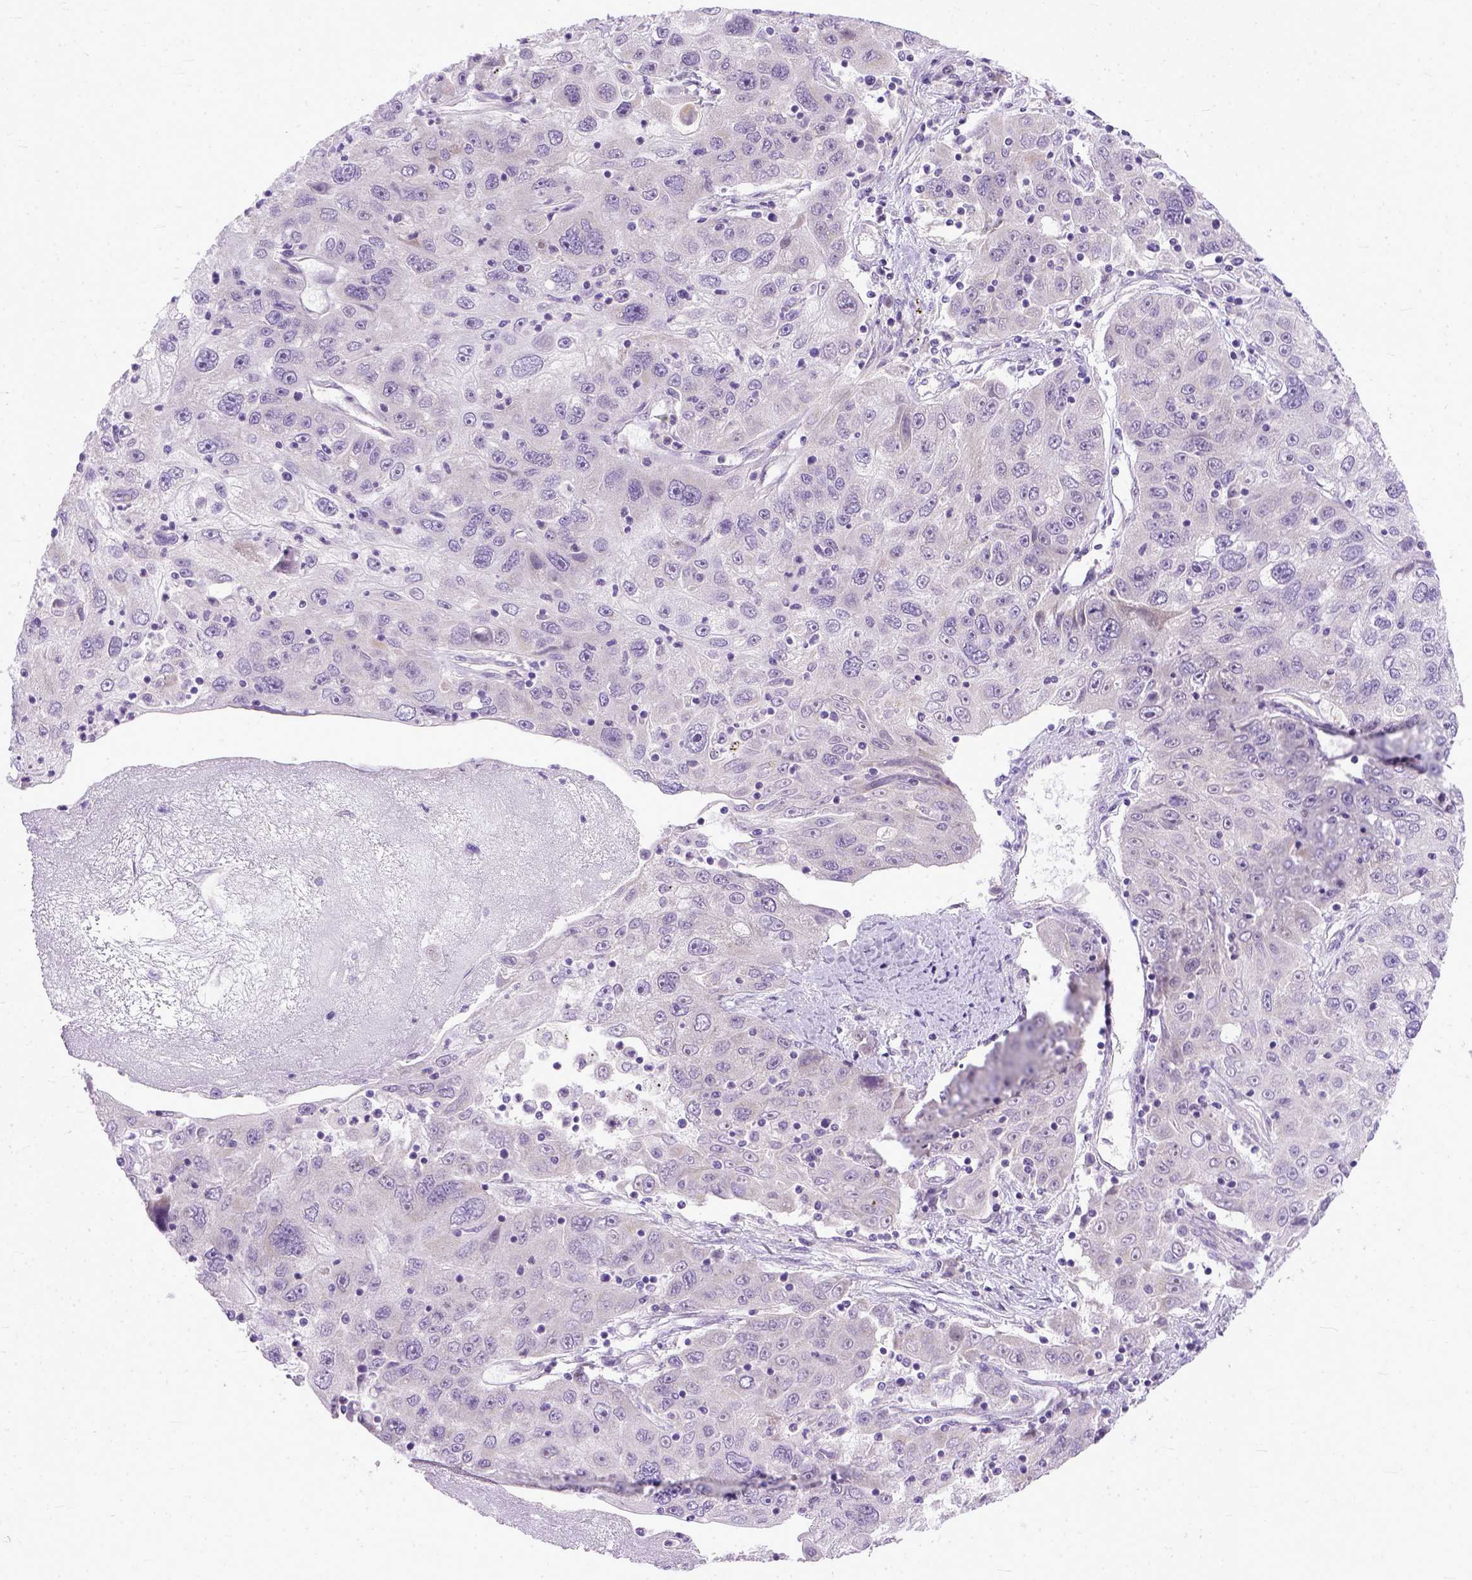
{"staining": {"intensity": "negative", "quantity": "none", "location": "none"}, "tissue": "stomach cancer", "cell_type": "Tumor cells", "image_type": "cancer", "snomed": [{"axis": "morphology", "description": "Adenocarcinoma, NOS"}, {"axis": "topography", "description": "Stomach"}], "caption": "Immunohistochemistry (IHC) histopathology image of neoplastic tissue: human adenocarcinoma (stomach) stained with DAB (3,3'-diaminobenzidine) displays no significant protein positivity in tumor cells. The staining is performed using DAB (3,3'-diaminobenzidine) brown chromogen with nuclei counter-stained in using hematoxylin.", "gene": "TCEAL7", "patient": {"sex": "male", "age": 56}}